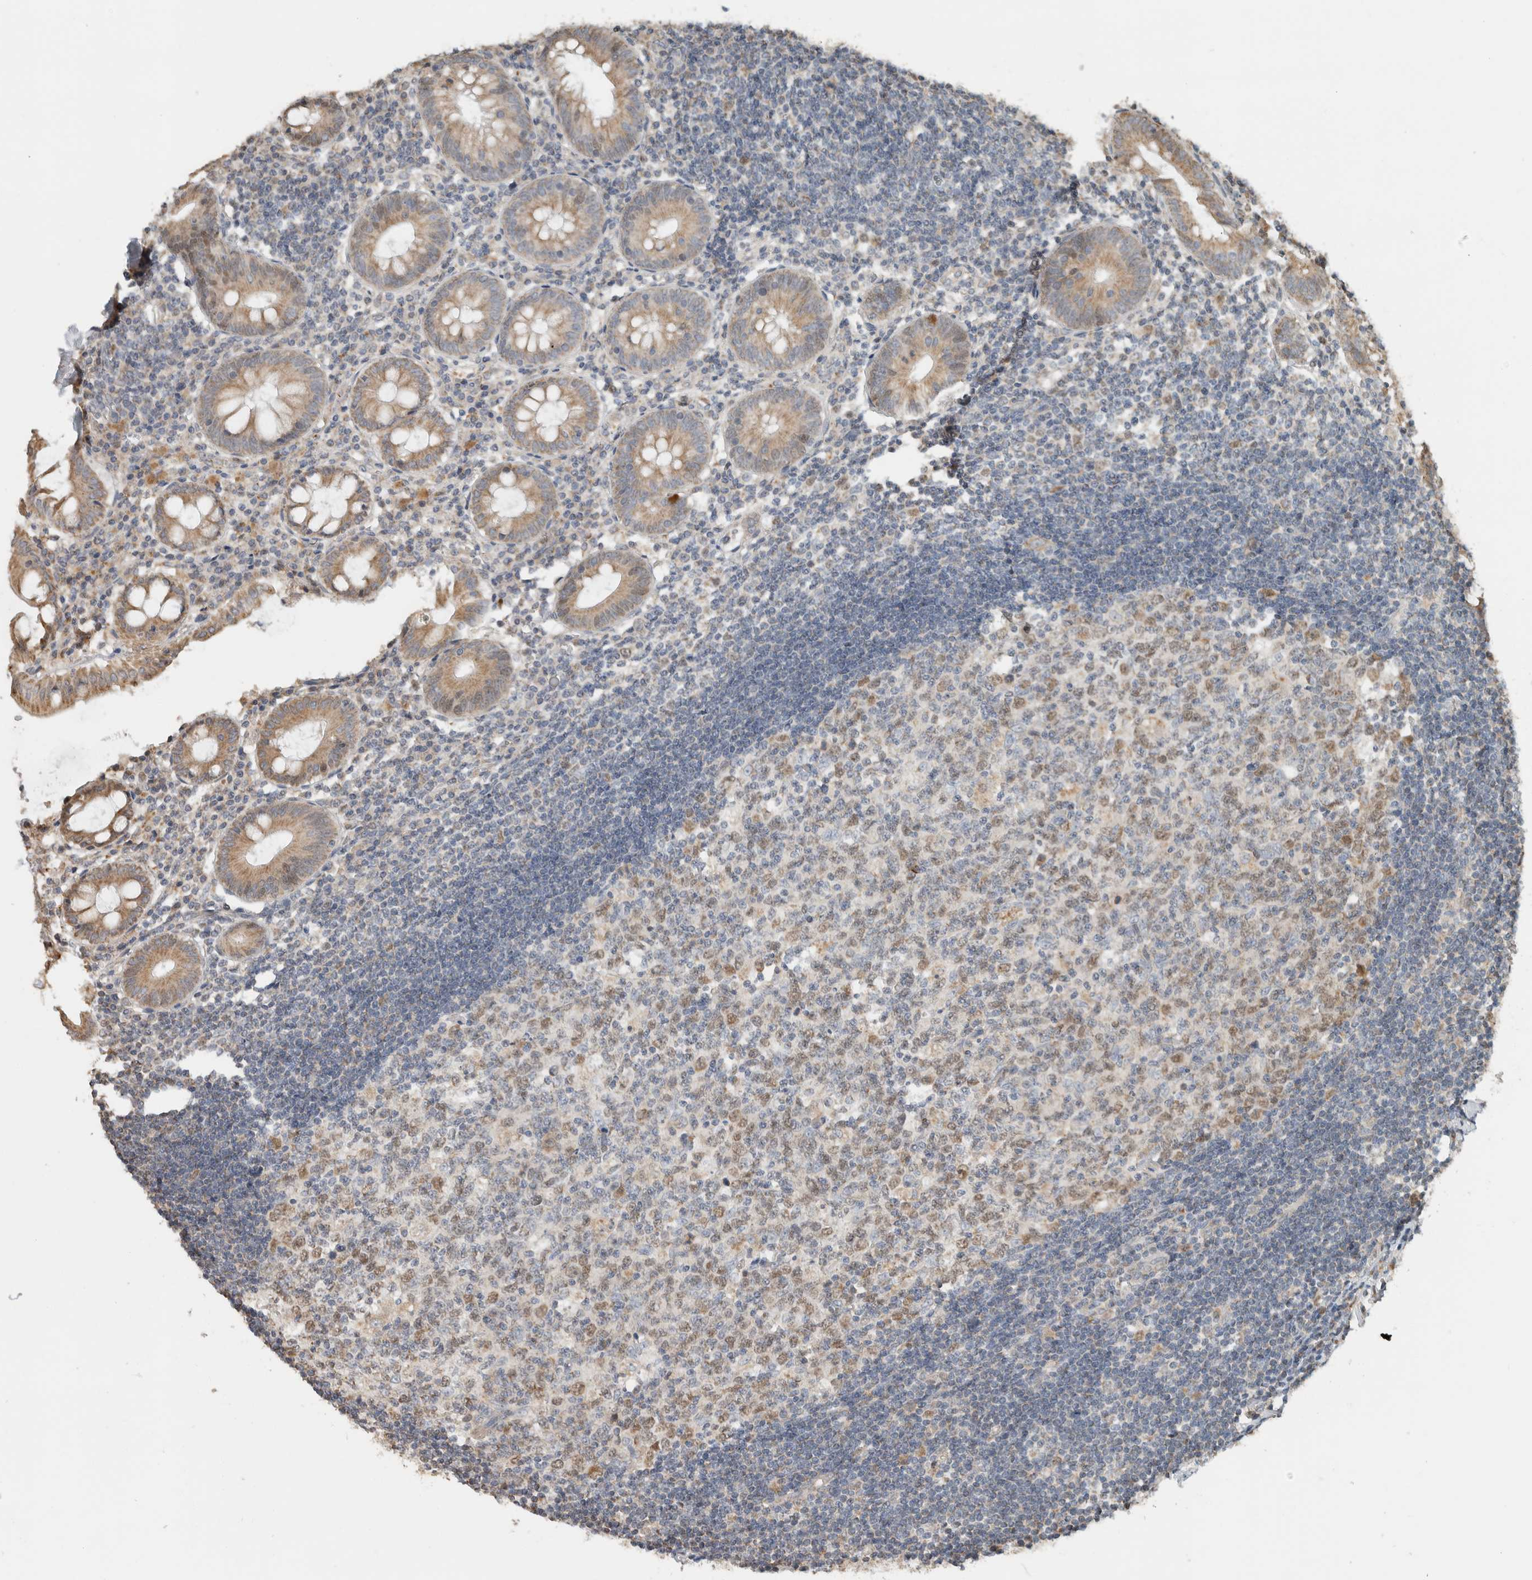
{"staining": {"intensity": "moderate", "quantity": ">75%", "location": "cytoplasmic/membranous"}, "tissue": "appendix", "cell_type": "Glandular cells", "image_type": "normal", "snomed": [{"axis": "morphology", "description": "Normal tissue, NOS"}, {"axis": "topography", "description": "Appendix"}], "caption": "Benign appendix demonstrates moderate cytoplasmic/membranous staining in approximately >75% of glandular cells, visualized by immunohistochemistry.", "gene": "GINS4", "patient": {"sex": "female", "age": 54}}